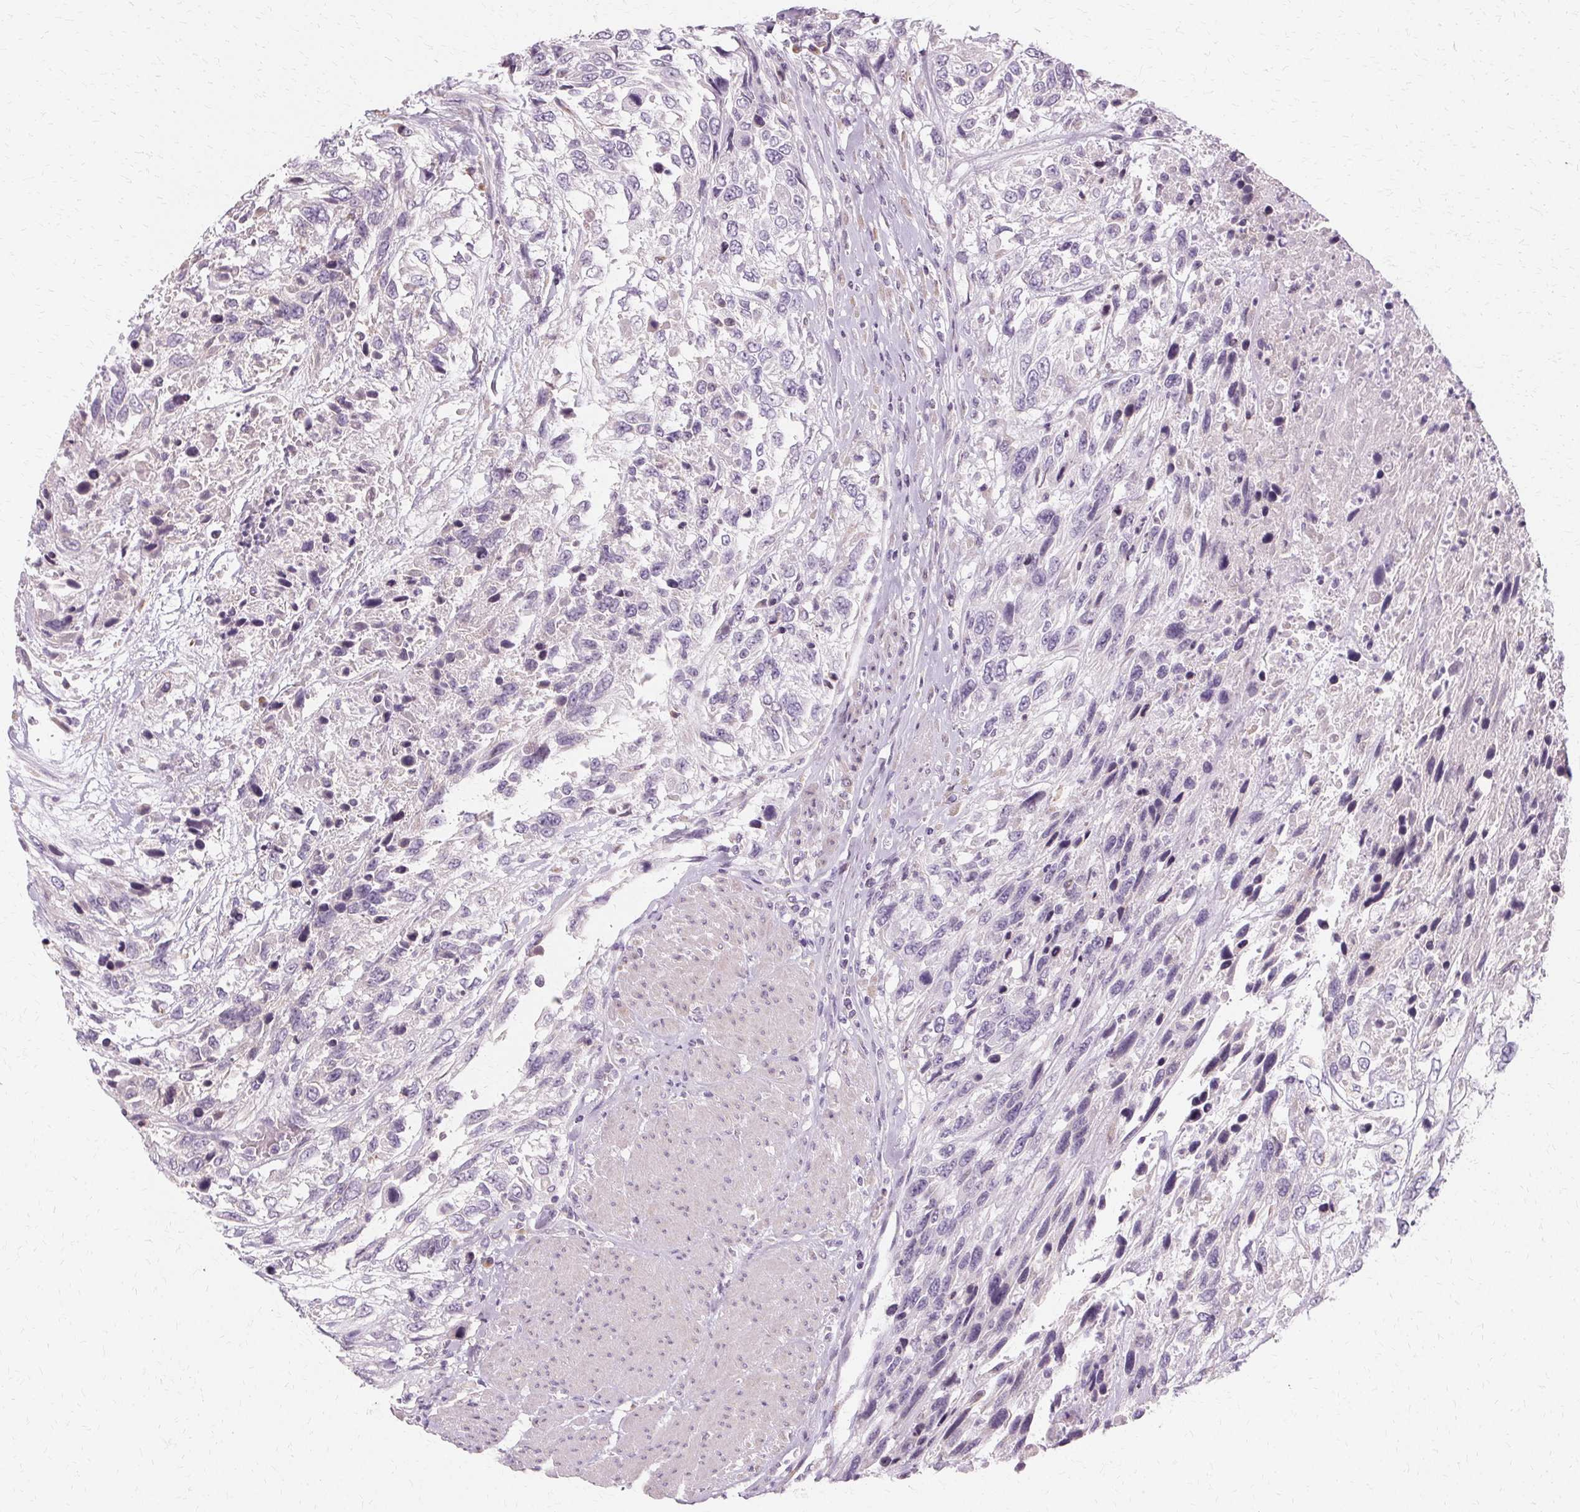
{"staining": {"intensity": "negative", "quantity": "none", "location": "none"}, "tissue": "urothelial cancer", "cell_type": "Tumor cells", "image_type": "cancer", "snomed": [{"axis": "morphology", "description": "Urothelial carcinoma, High grade"}, {"axis": "topography", "description": "Urinary bladder"}], "caption": "Immunohistochemical staining of urothelial cancer reveals no significant positivity in tumor cells.", "gene": "FCRL3", "patient": {"sex": "female", "age": 70}}